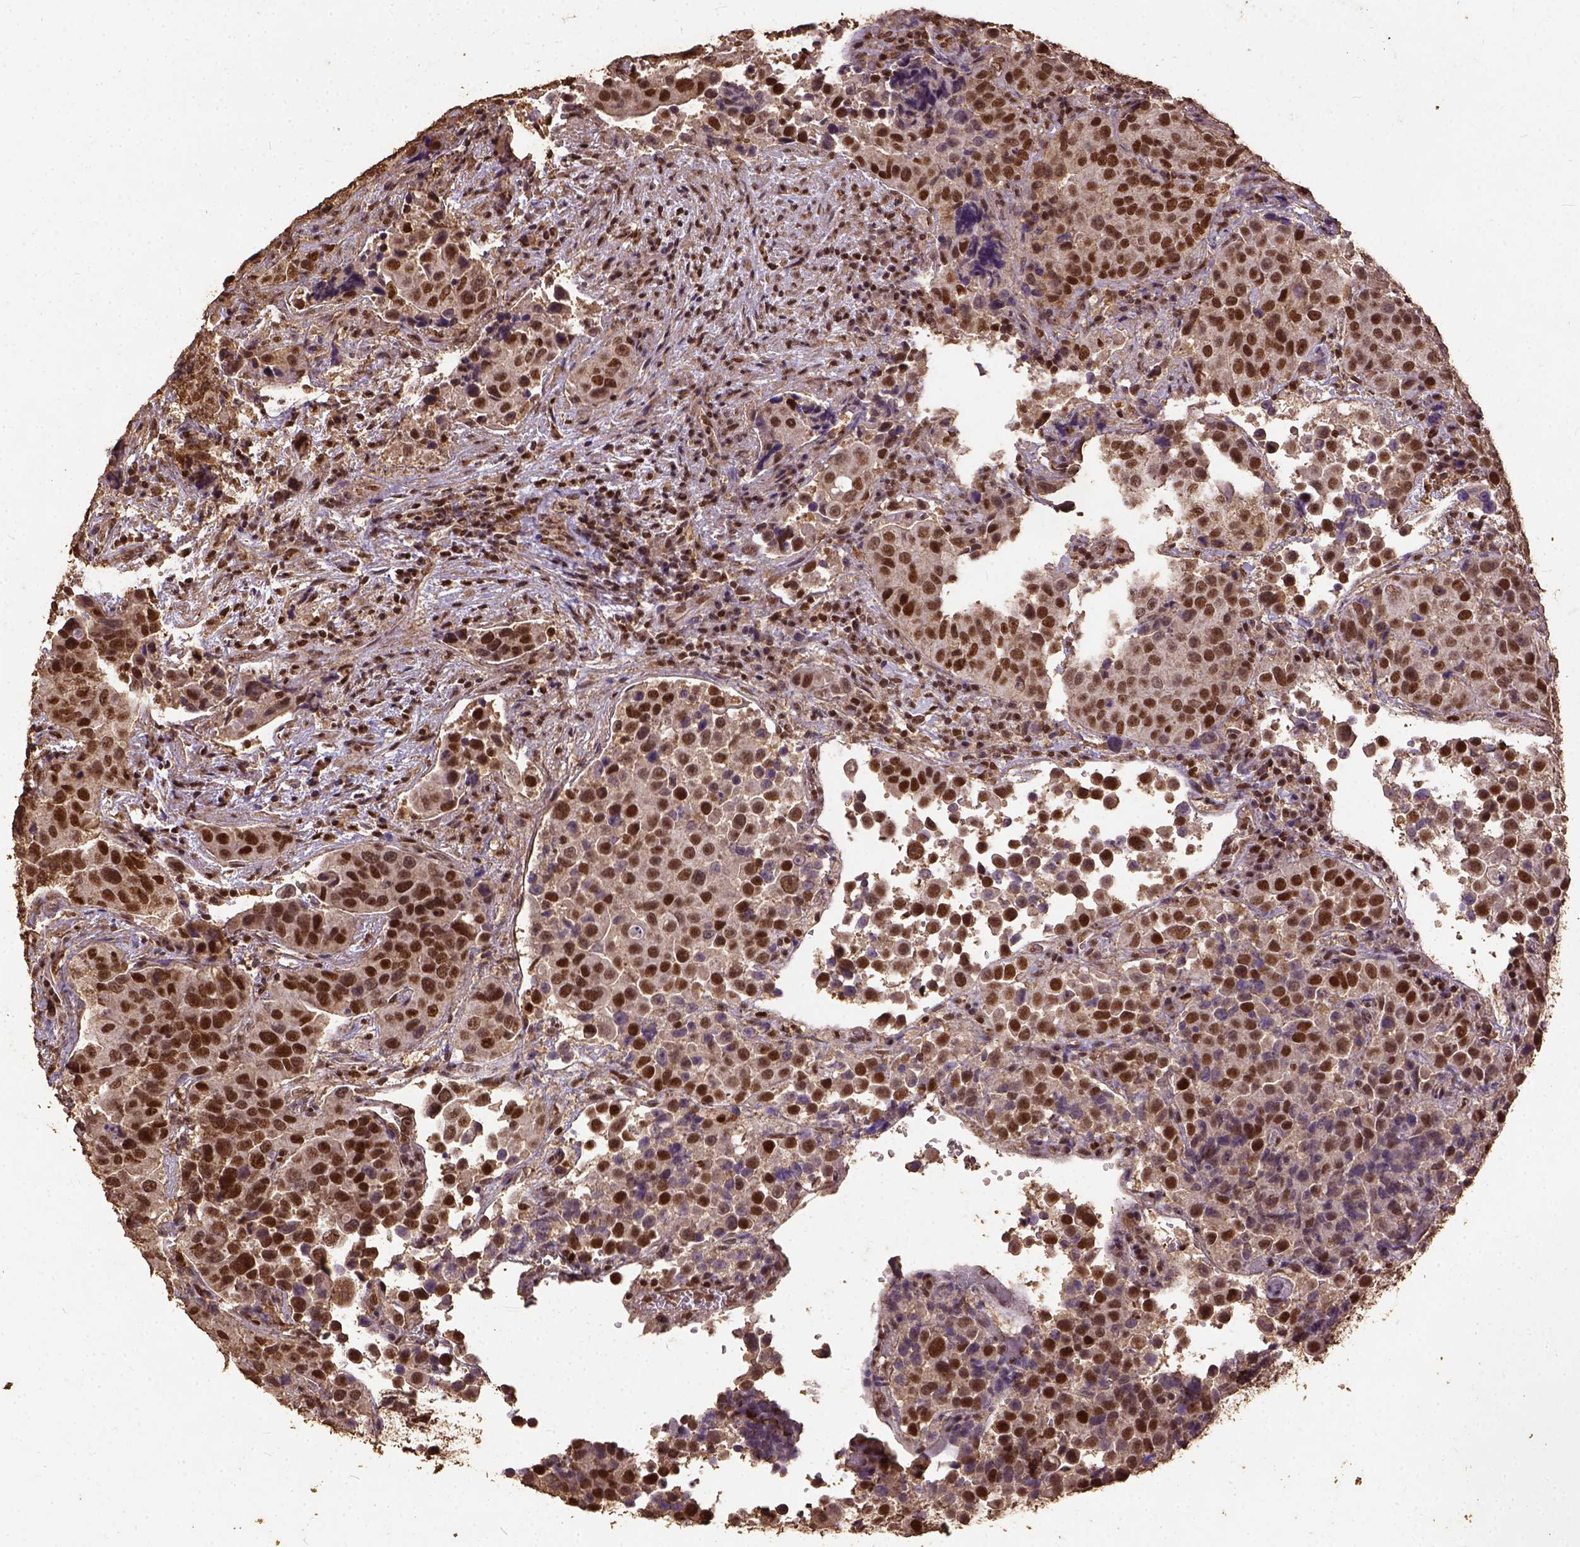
{"staining": {"intensity": "strong", "quantity": ">75%", "location": "nuclear"}, "tissue": "urothelial cancer", "cell_type": "Tumor cells", "image_type": "cancer", "snomed": [{"axis": "morphology", "description": "Urothelial carcinoma, NOS"}, {"axis": "topography", "description": "Urinary bladder"}], "caption": "Brown immunohistochemical staining in human transitional cell carcinoma exhibits strong nuclear staining in about >75% of tumor cells.", "gene": "NACC1", "patient": {"sex": "male", "age": 52}}